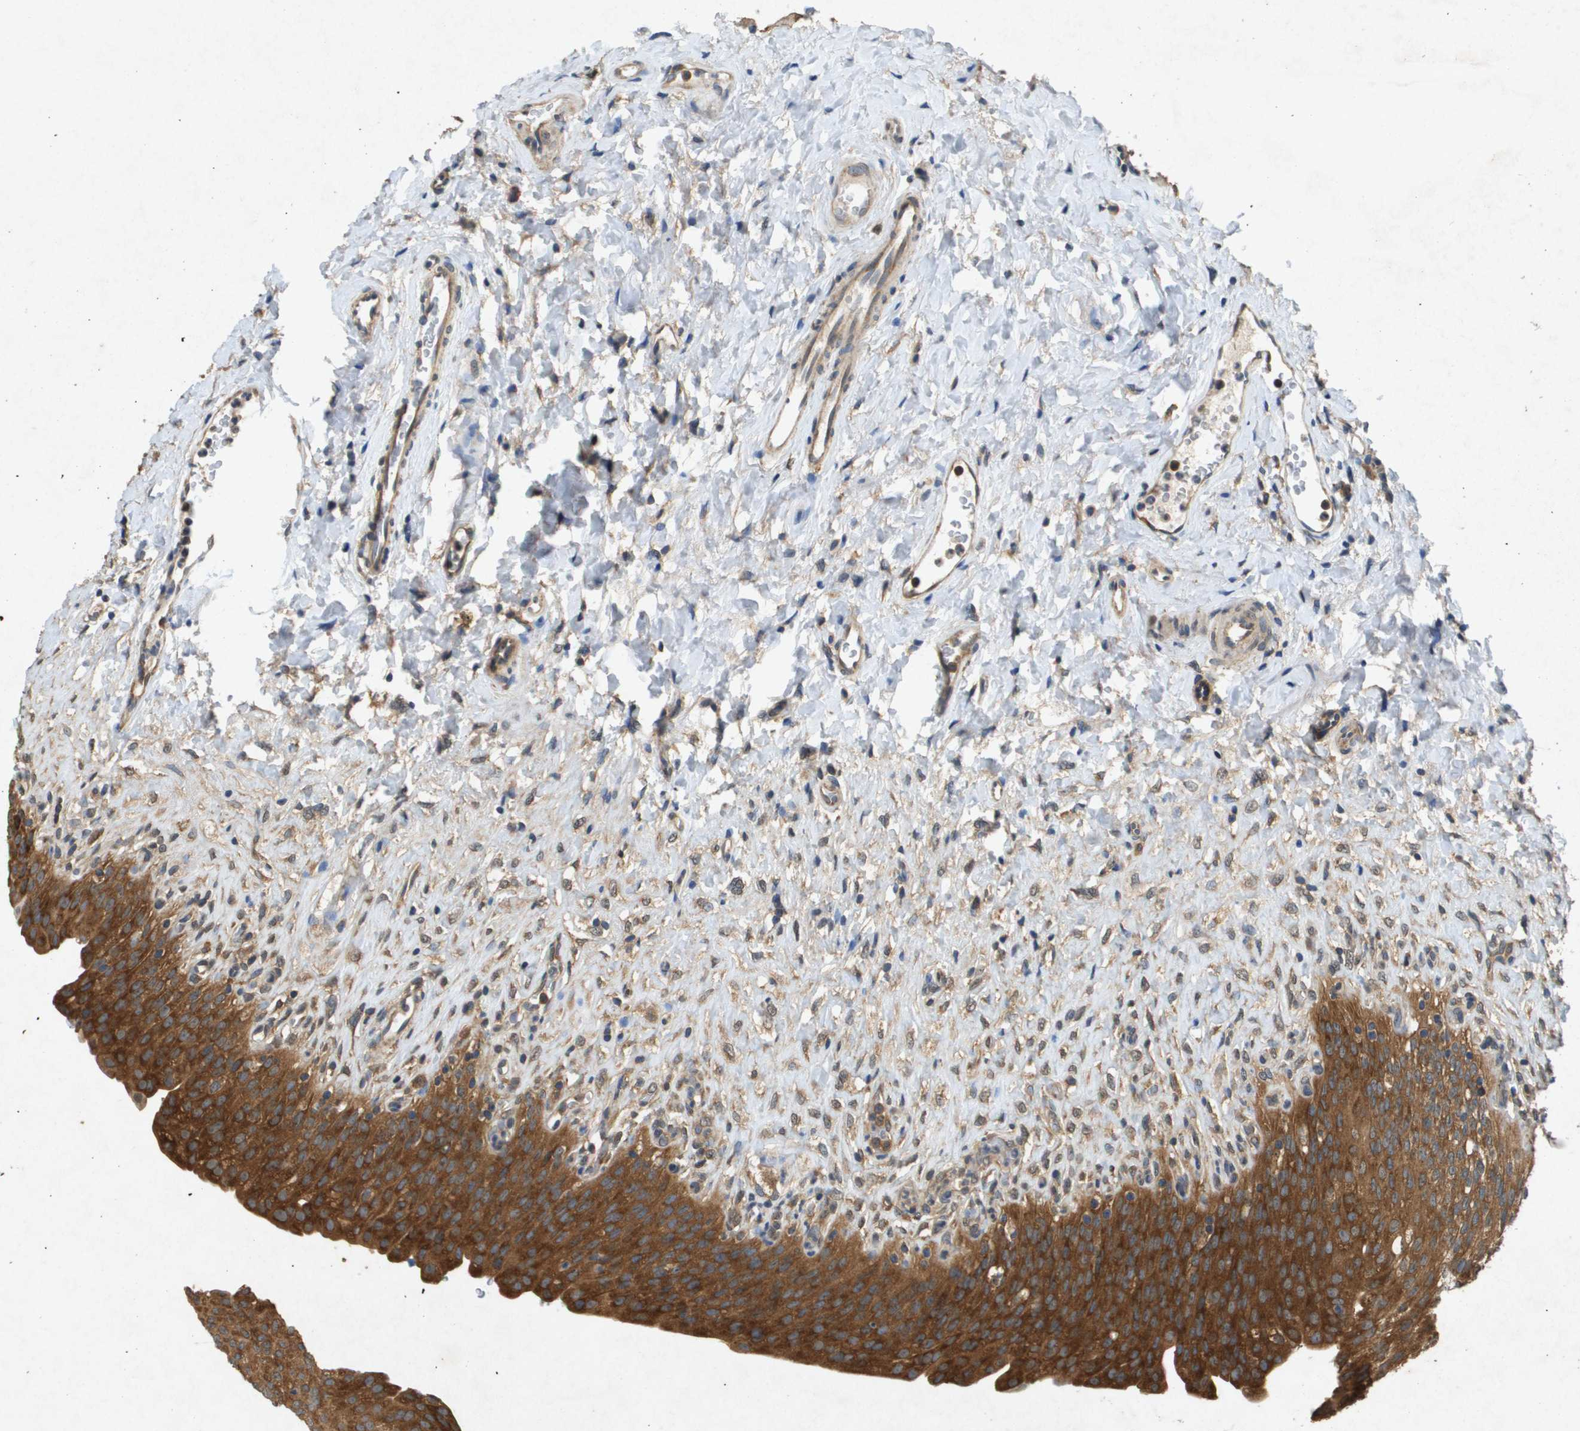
{"staining": {"intensity": "strong", "quantity": ">75%", "location": "cytoplasmic/membranous"}, "tissue": "urinary bladder", "cell_type": "Urothelial cells", "image_type": "normal", "snomed": [{"axis": "morphology", "description": "Urothelial carcinoma, High grade"}, {"axis": "topography", "description": "Urinary bladder"}], "caption": "Immunohistochemical staining of benign urinary bladder shows strong cytoplasmic/membranous protein expression in approximately >75% of urothelial cells.", "gene": "PTPRT", "patient": {"sex": "male", "age": 46}}